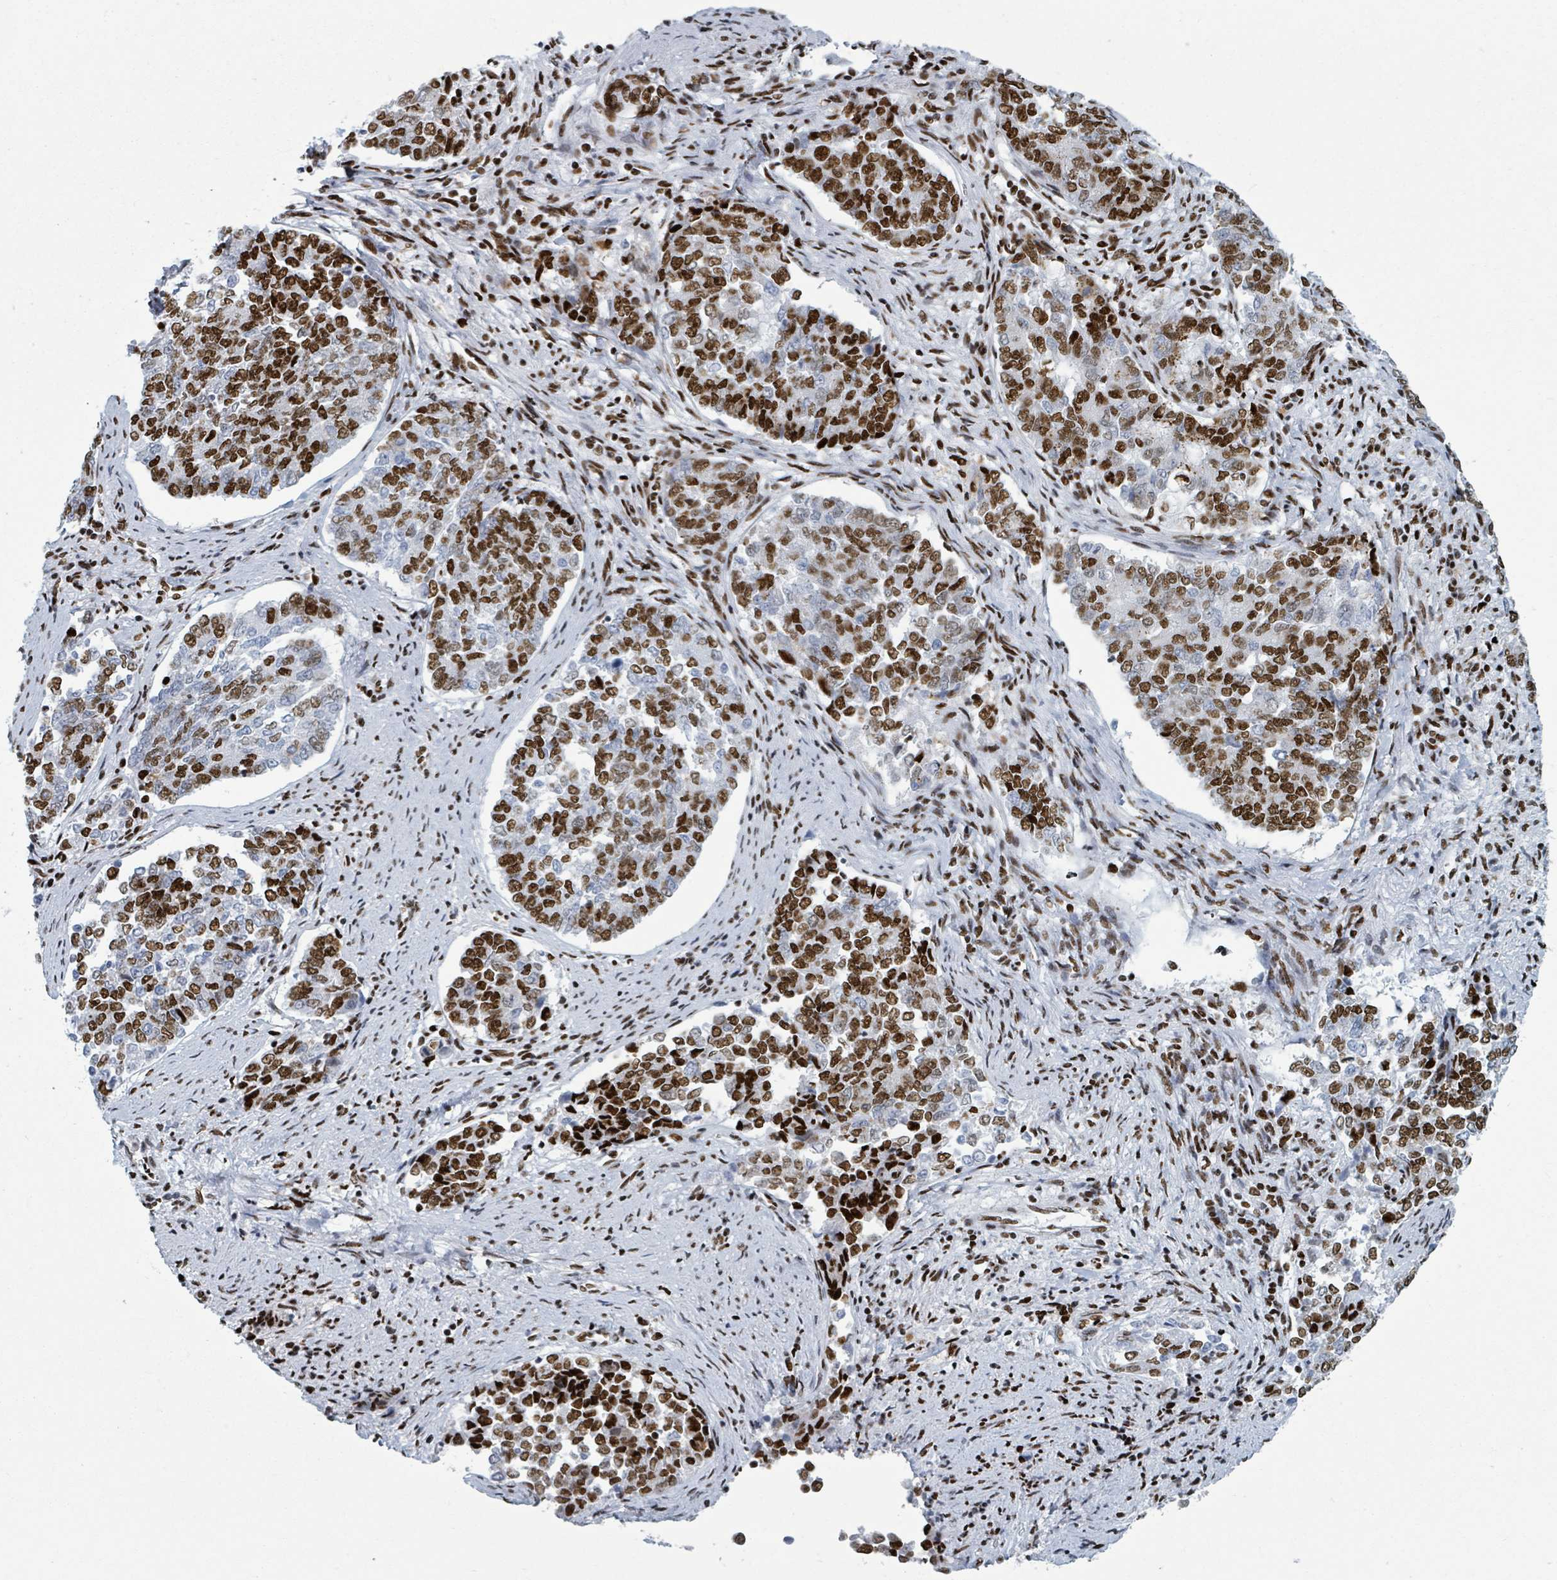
{"staining": {"intensity": "strong", "quantity": "25%-75%", "location": "nuclear"}, "tissue": "endometrial cancer", "cell_type": "Tumor cells", "image_type": "cancer", "snomed": [{"axis": "morphology", "description": "Adenocarcinoma, NOS"}, {"axis": "topography", "description": "Endometrium"}], "caption": "Strong nuclear staining for a protein is present in about 25%-75% of tumor cells of adenocarcinoma (endometrial) using IHC.", "gene": "DHX16", "patient": {"sex": "female", "age": 80}}